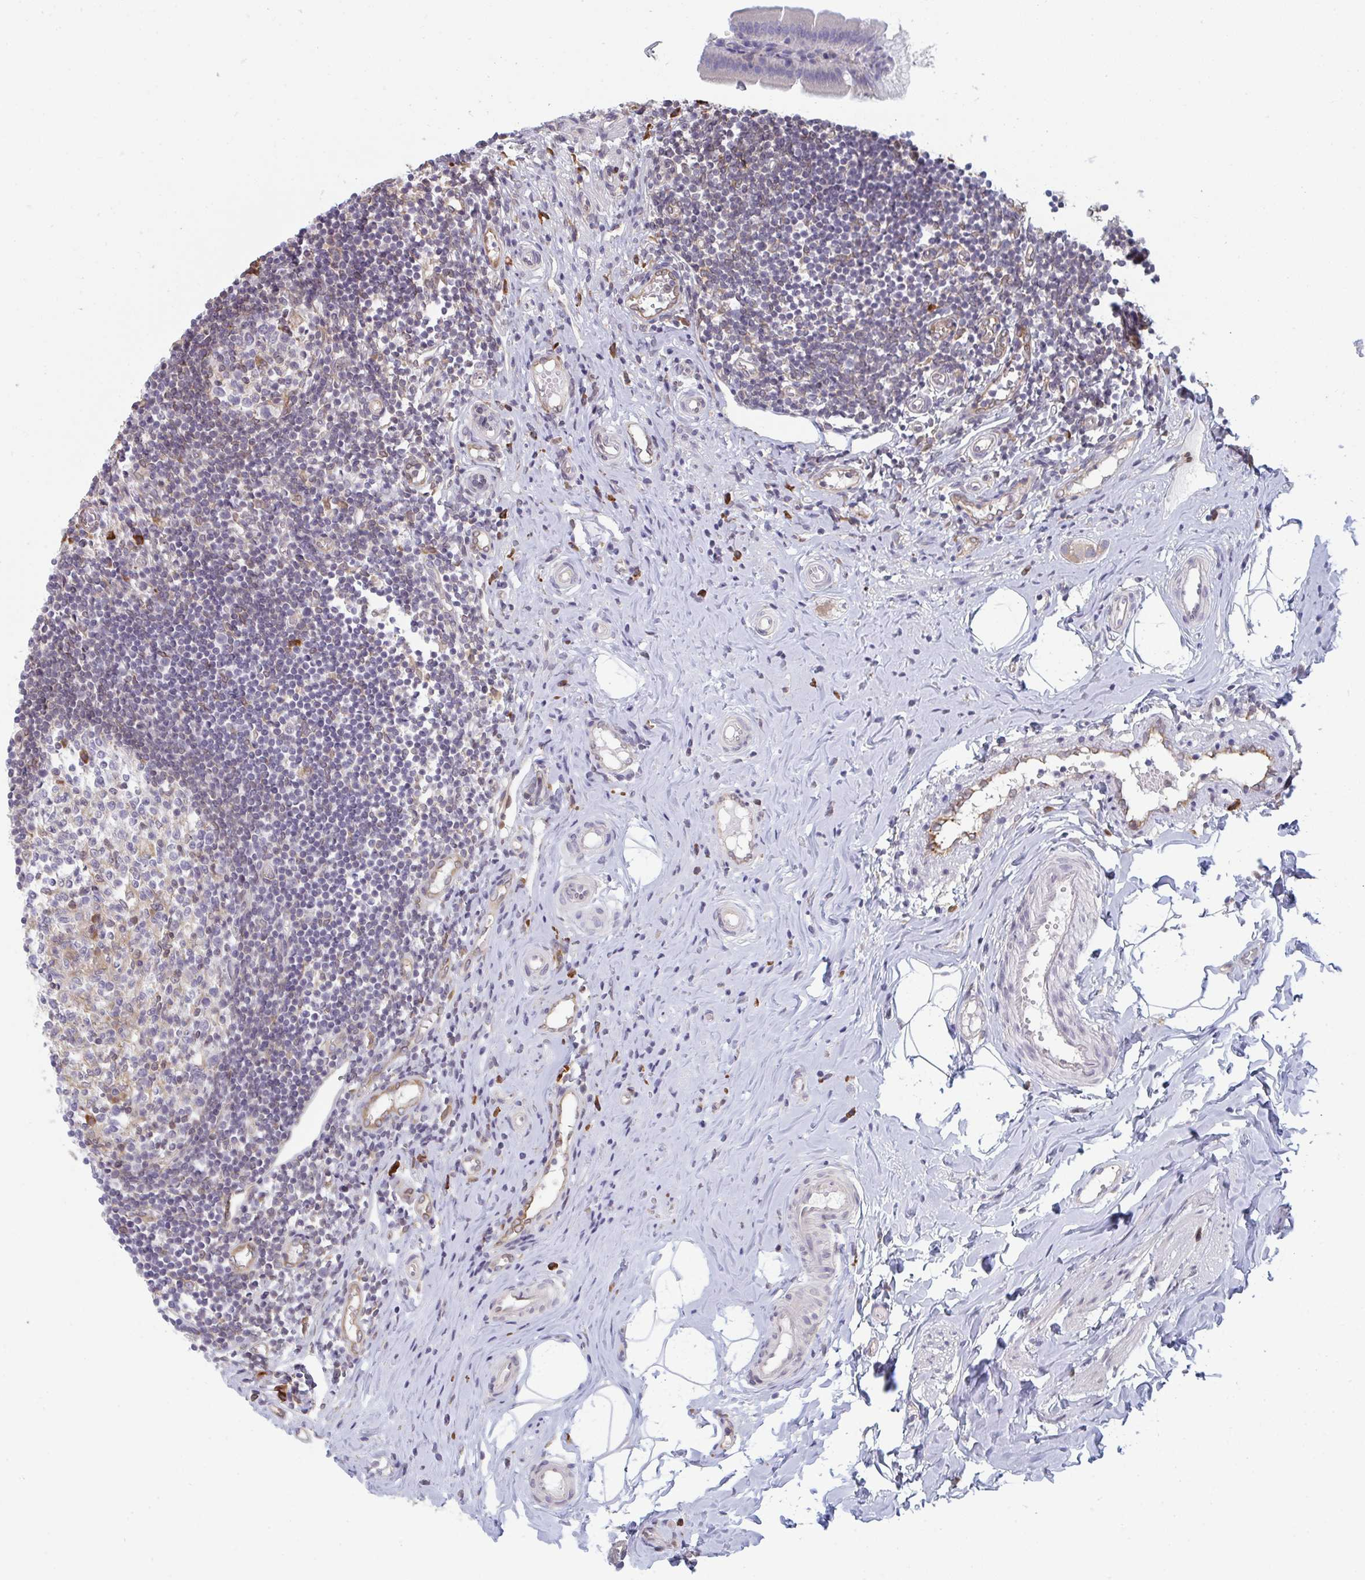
{"staining": {"intensity": "weak", "quantity": "25%-75%", "location": "cytoplasmic/membranous"}, "tissue": "appendix", "cell_type": "Glandular cells", "image_type": "normal", "snomed": [{"axis": "morphology", "description": "Normal tissue, NOS"}, {"axis": "topography", "description": "Appendix"}], "caption": "Immunohistochemistry (IHC) photomicrograph of normal human appendix stained for a protein (brown), which demonstrates low levels of weak cytoplasmic/membranous expression in approximately 25%-75% of glandular cells.", "gene": "LYSMD4", "patient": {"sex": "female", "age": 17}}